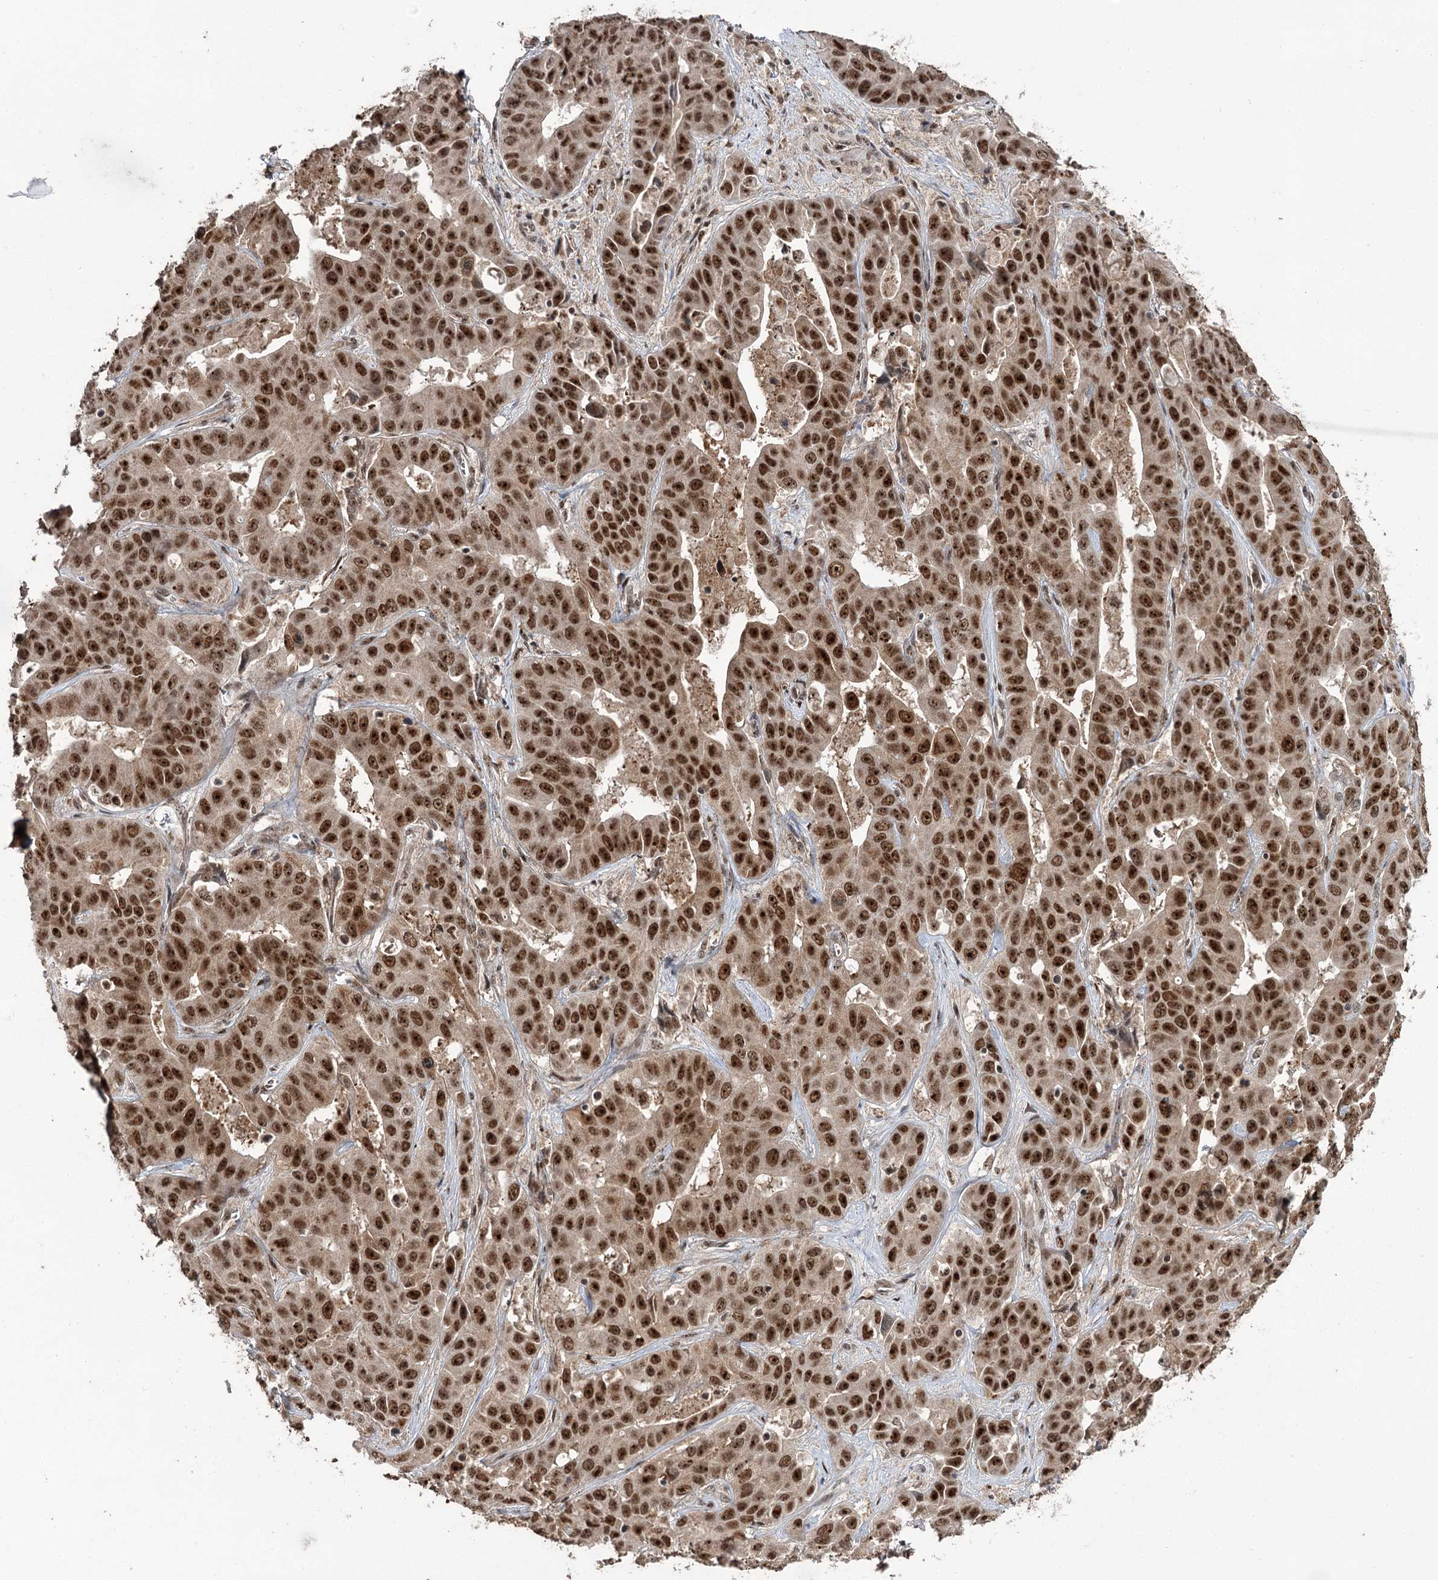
{"staining": {"intensity": "strong", "quantity": ">75%", "location": "nuclear"}, "tissue": "liver cancer", "cell_type": "Tumor cells", "image_type": "cancer", "snomed": [{"axis": "morphology", "description": "Cholangiocarcinoma"}, {"axis": "topography", "description": "Liver"}], "caption": "Human liver cancer stained for a protein (brown) displays strong nuclear positive positivity in approximately >75% of tumor cells.", "gene": "ERCC3", "patient": {"sex": "female", "age": 52}}